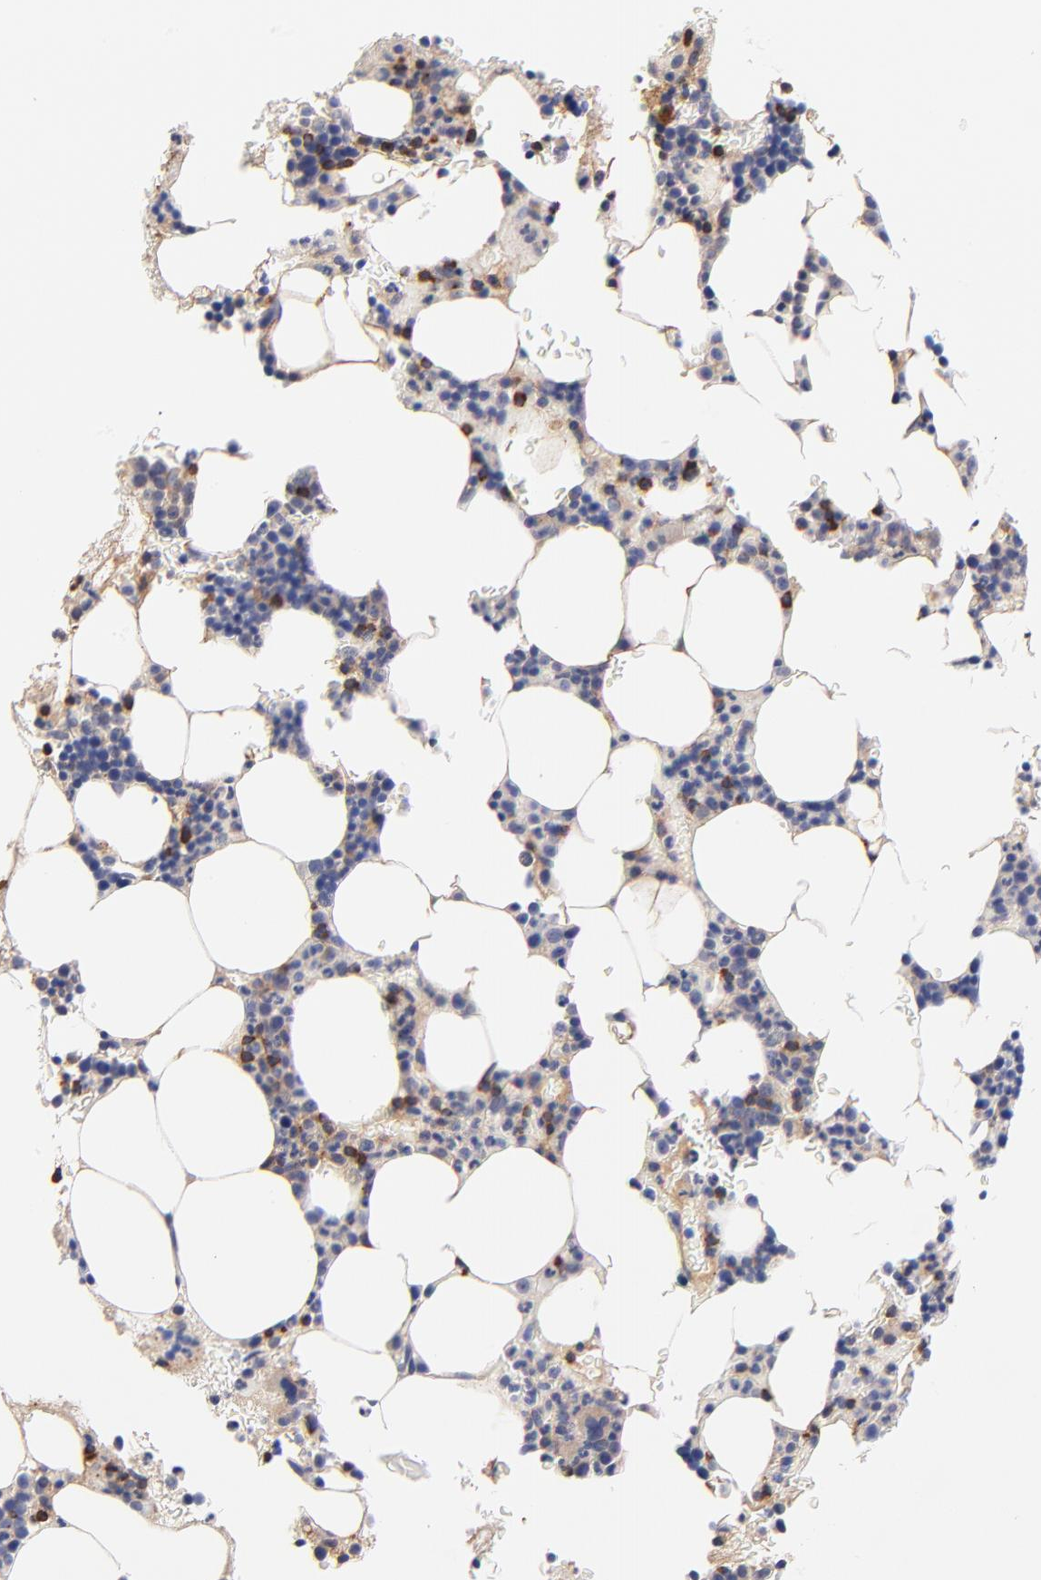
{"staining": {"intensity": "moderate", "quantity": "<25%", "location": "cytoplasmic/membranous"}, "tissue": "bone marrow", "cell_type": "Hematopoietic cells", "image_type": "normal", "snomed": [{"axis": "morphology", "description": "Normal tissue, NOS"}, {"axis": "topography", "description": "Bone marrow"}], "caption": "There is low levels of moderate cytoplasmic/membranous positivity in hematopoietic cells of normal bone marrow, as demonstrated by immunohistochemical staining (brown color).", "gene": "KREMEN2", "patient": {"sex": "male", "age": 78}}